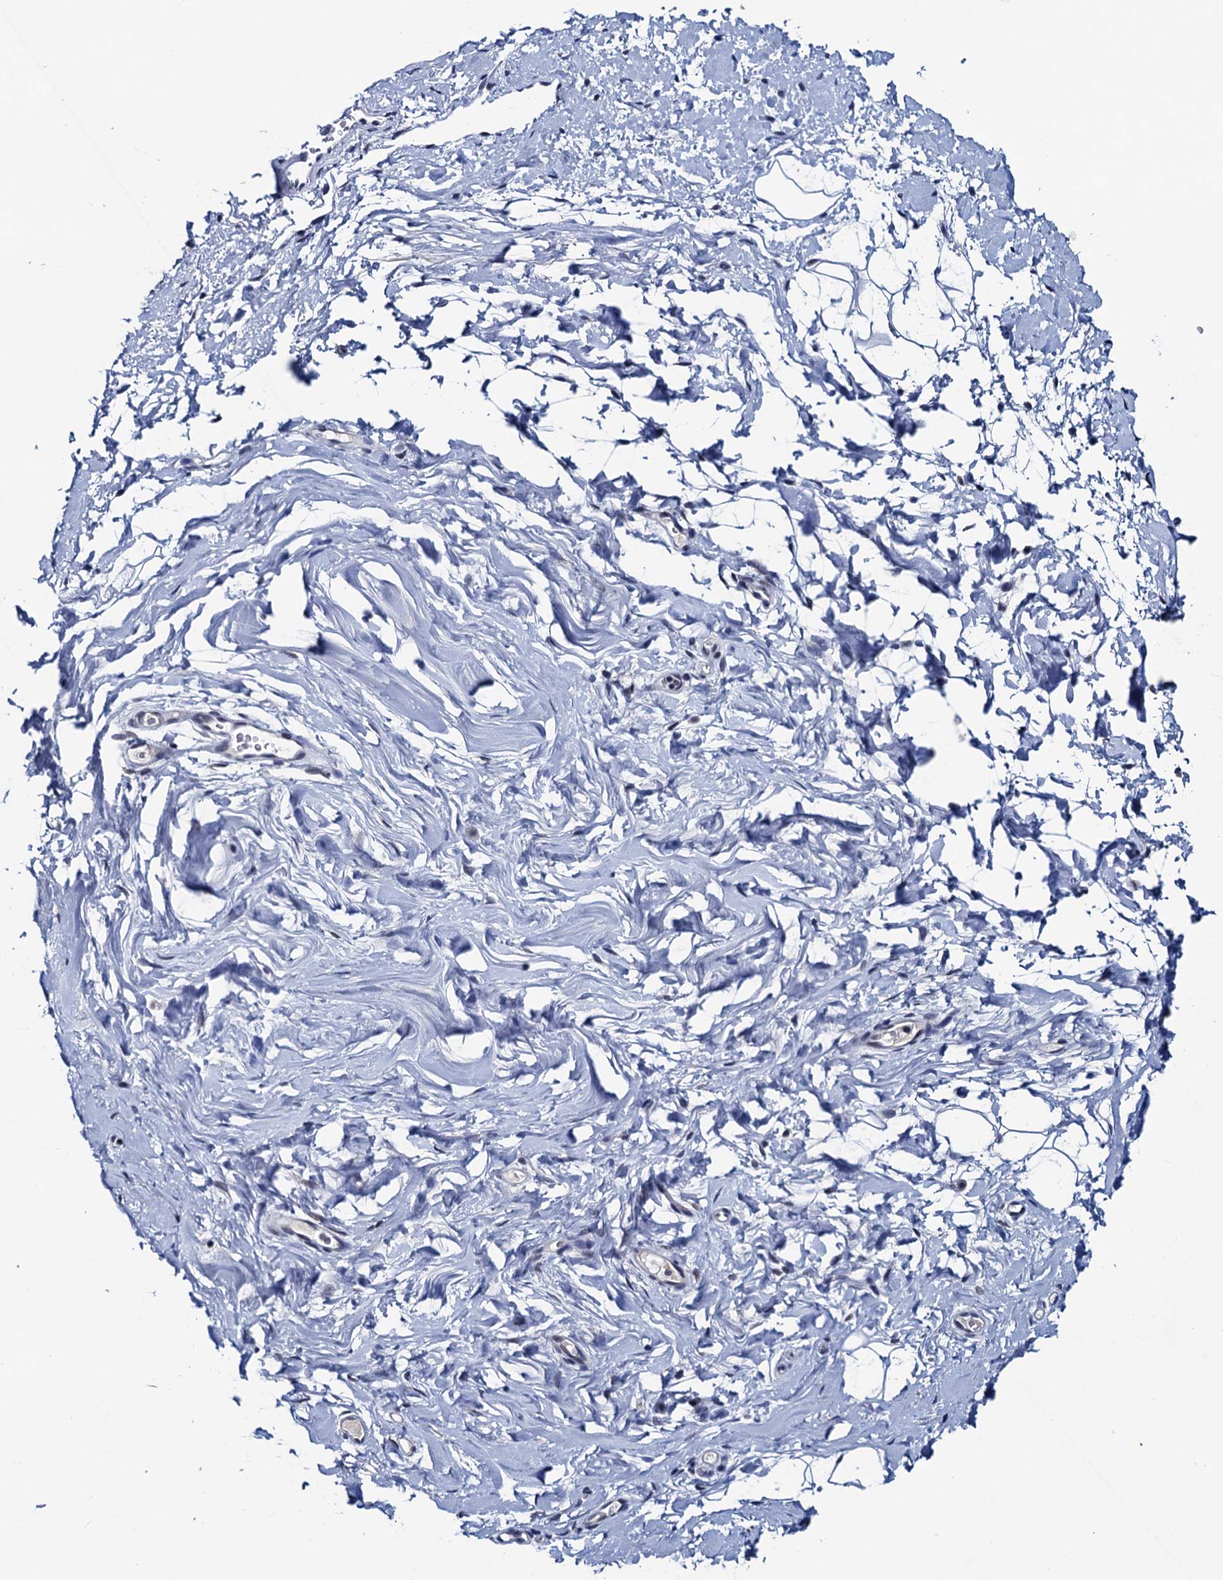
{"staining": {"intensity": "negative", "quantity": "none", "location": "none"}, "tissue": "adipose tissue", "cell_type": "Adipocytes", "image_type": "normal", "snomed": [{"axis": "morphology", "description": "Normal tissue, NOS"}, {"axis": "topography", "description": "Breast"}], "caption": "Protein analysis of benign adipose tissue displays no significant expression in adipocytes. (Brightfield microscopy of DAB (3,3'-diaminobenzidine) immunohistochemistry at high magnification).", "gene": "FNBP4", "patient": {"sex": "female", "age": 26}}